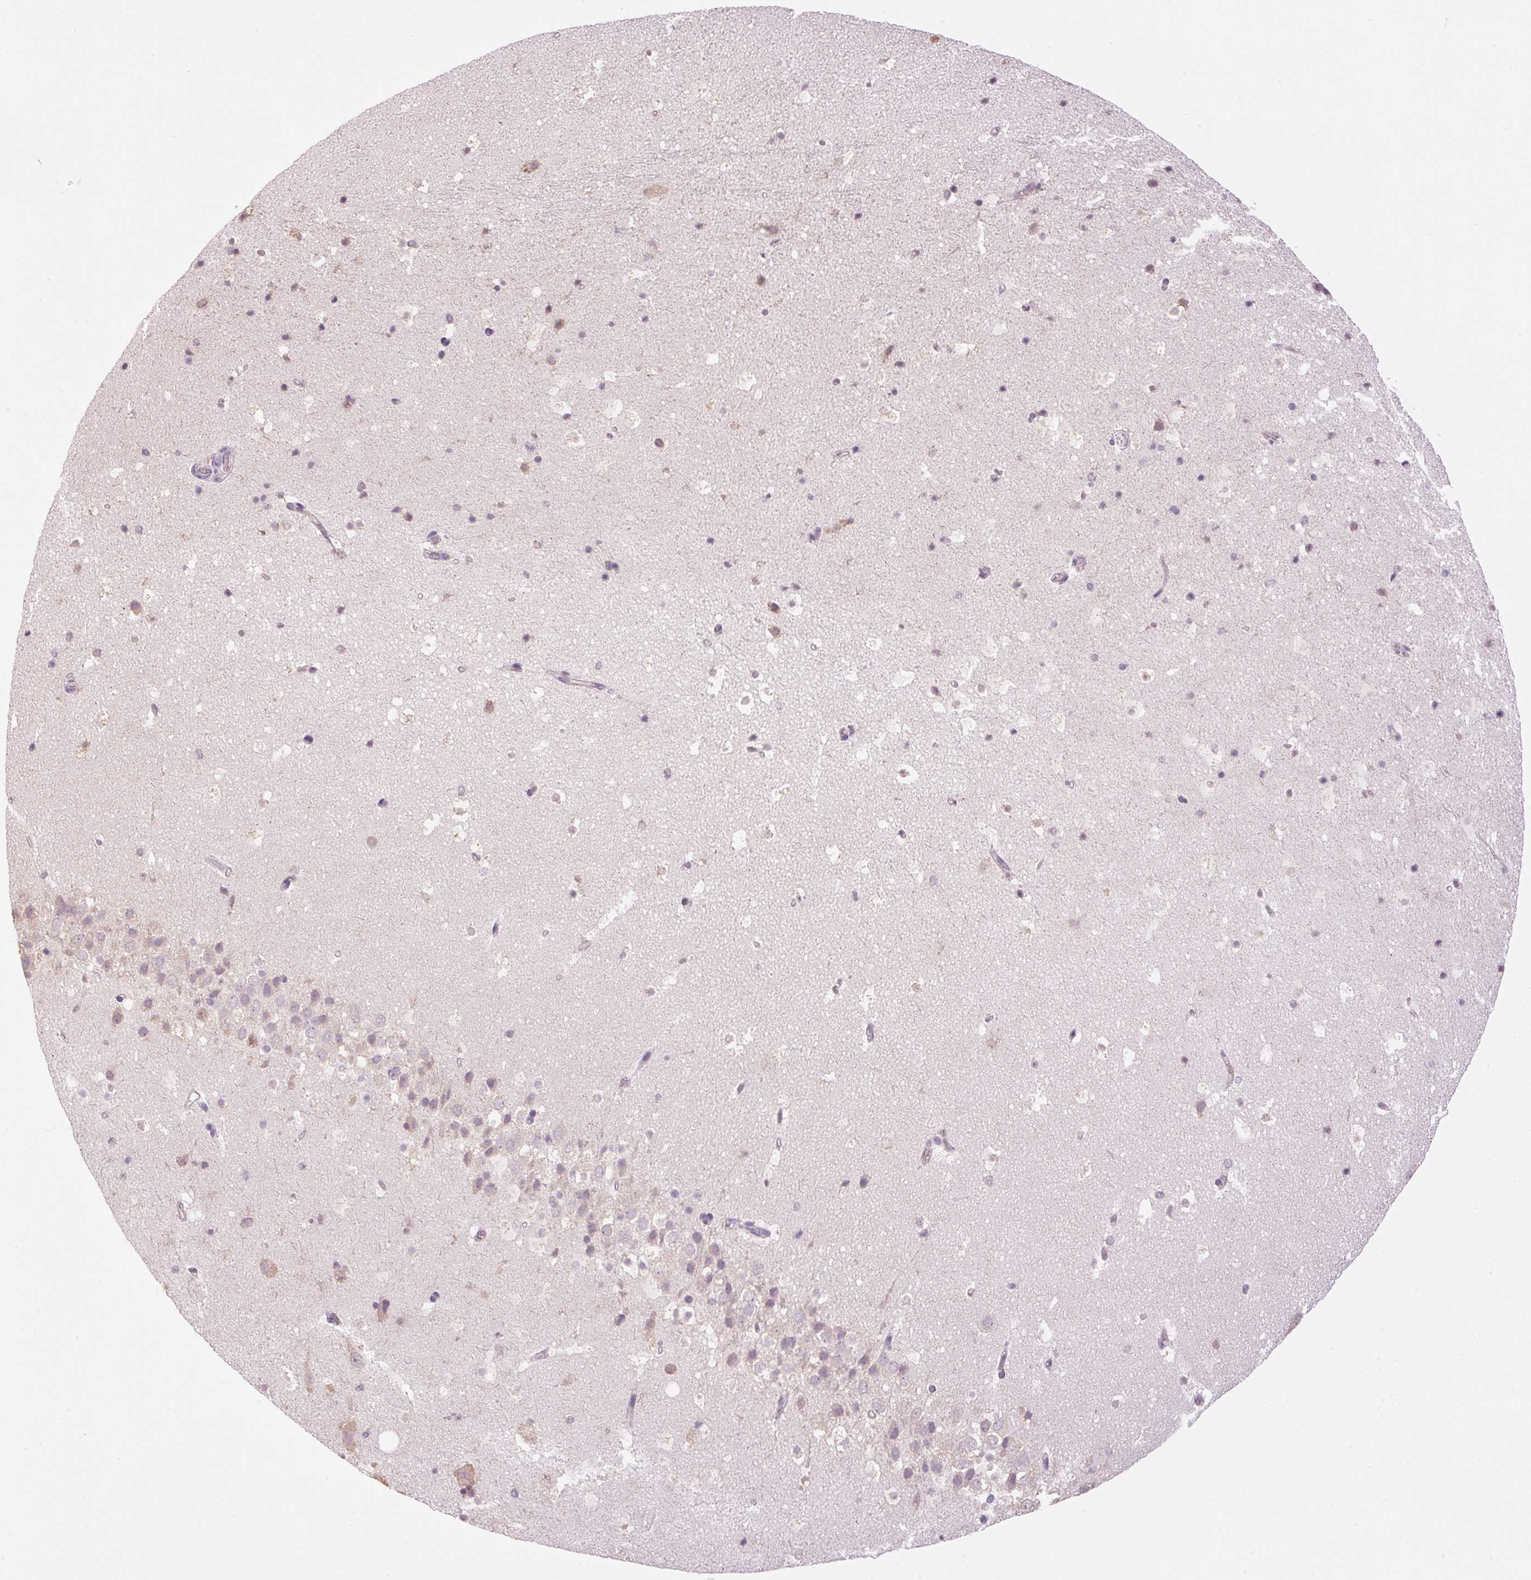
{"staining": {"intensity": "negative", "quantity": "none", "location": "none"}, "tissue": "hippocampus", "cell_type": "Glial cells", "image_type": "normal", "snomed": [{"axis": "morphology", "description": "Normal tissue, NOS"}, {"axis": "topography", "description": "Hippocampus"}], "caption": "This is an immunohistochemistry histopathology image of unremarkable human hippocampus. There is no positivity in glial cells.", "gene": "PNPLA5", "patient": {"sex": "male", "age": 37}}